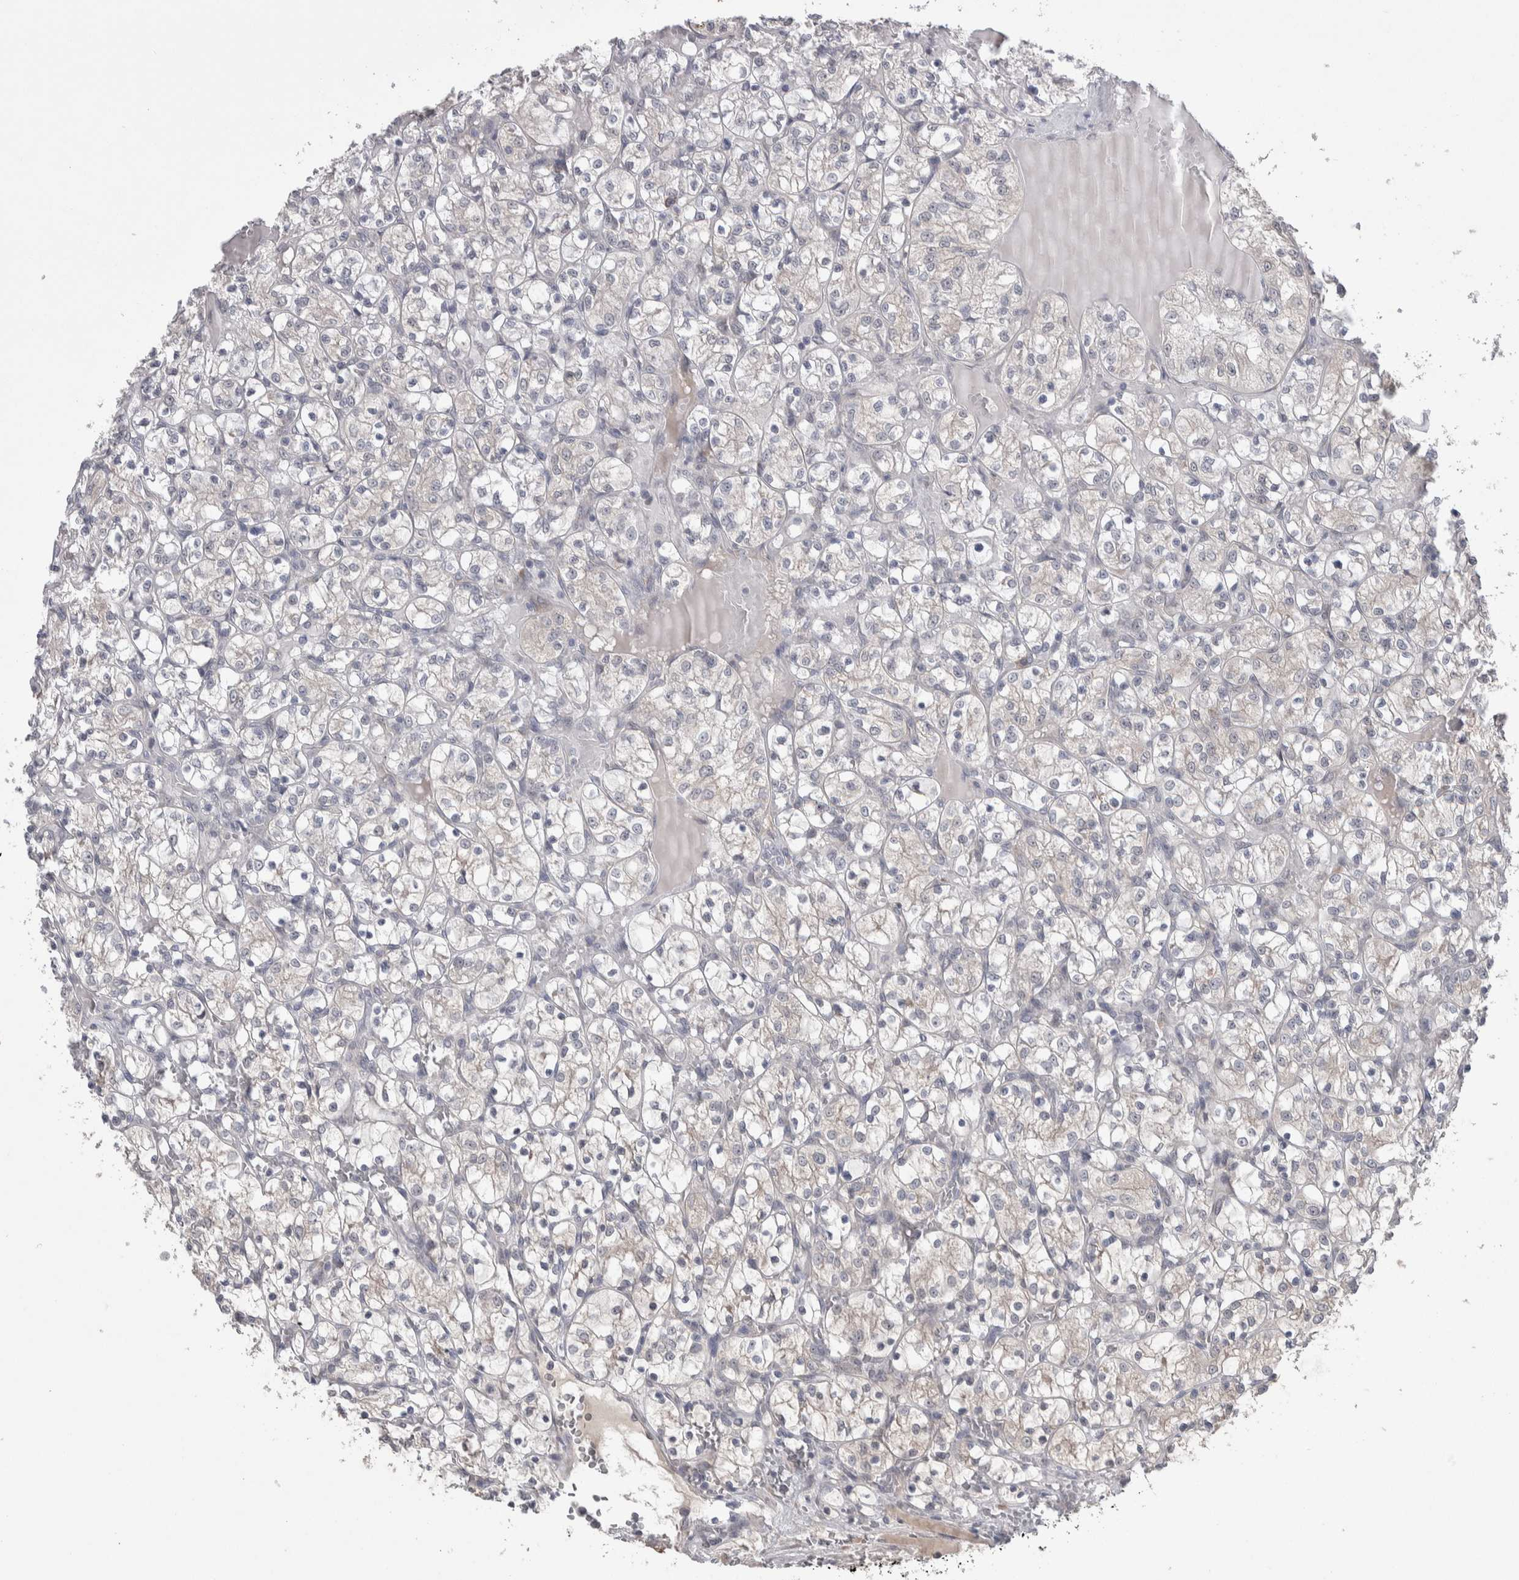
{"staining": {"intensity": "negative", "quantity": "none", "location": "none"}, "tissue": "renal cancer", "cell_type": "Tumor cells", "image_type": "cancer", "snomed": [{"axis": "morphology", "description": "Adenocarcinoma, NOS"}, {"axis": "topography", "description": "Kidney"}], "caption": "Immunohistochemistry (IHC) of renal cancer (adenocarcinoma) exhibits no expression in tumor cells.", "gene": "CUL2", "patient": {"sex": "female", "age": 69}}